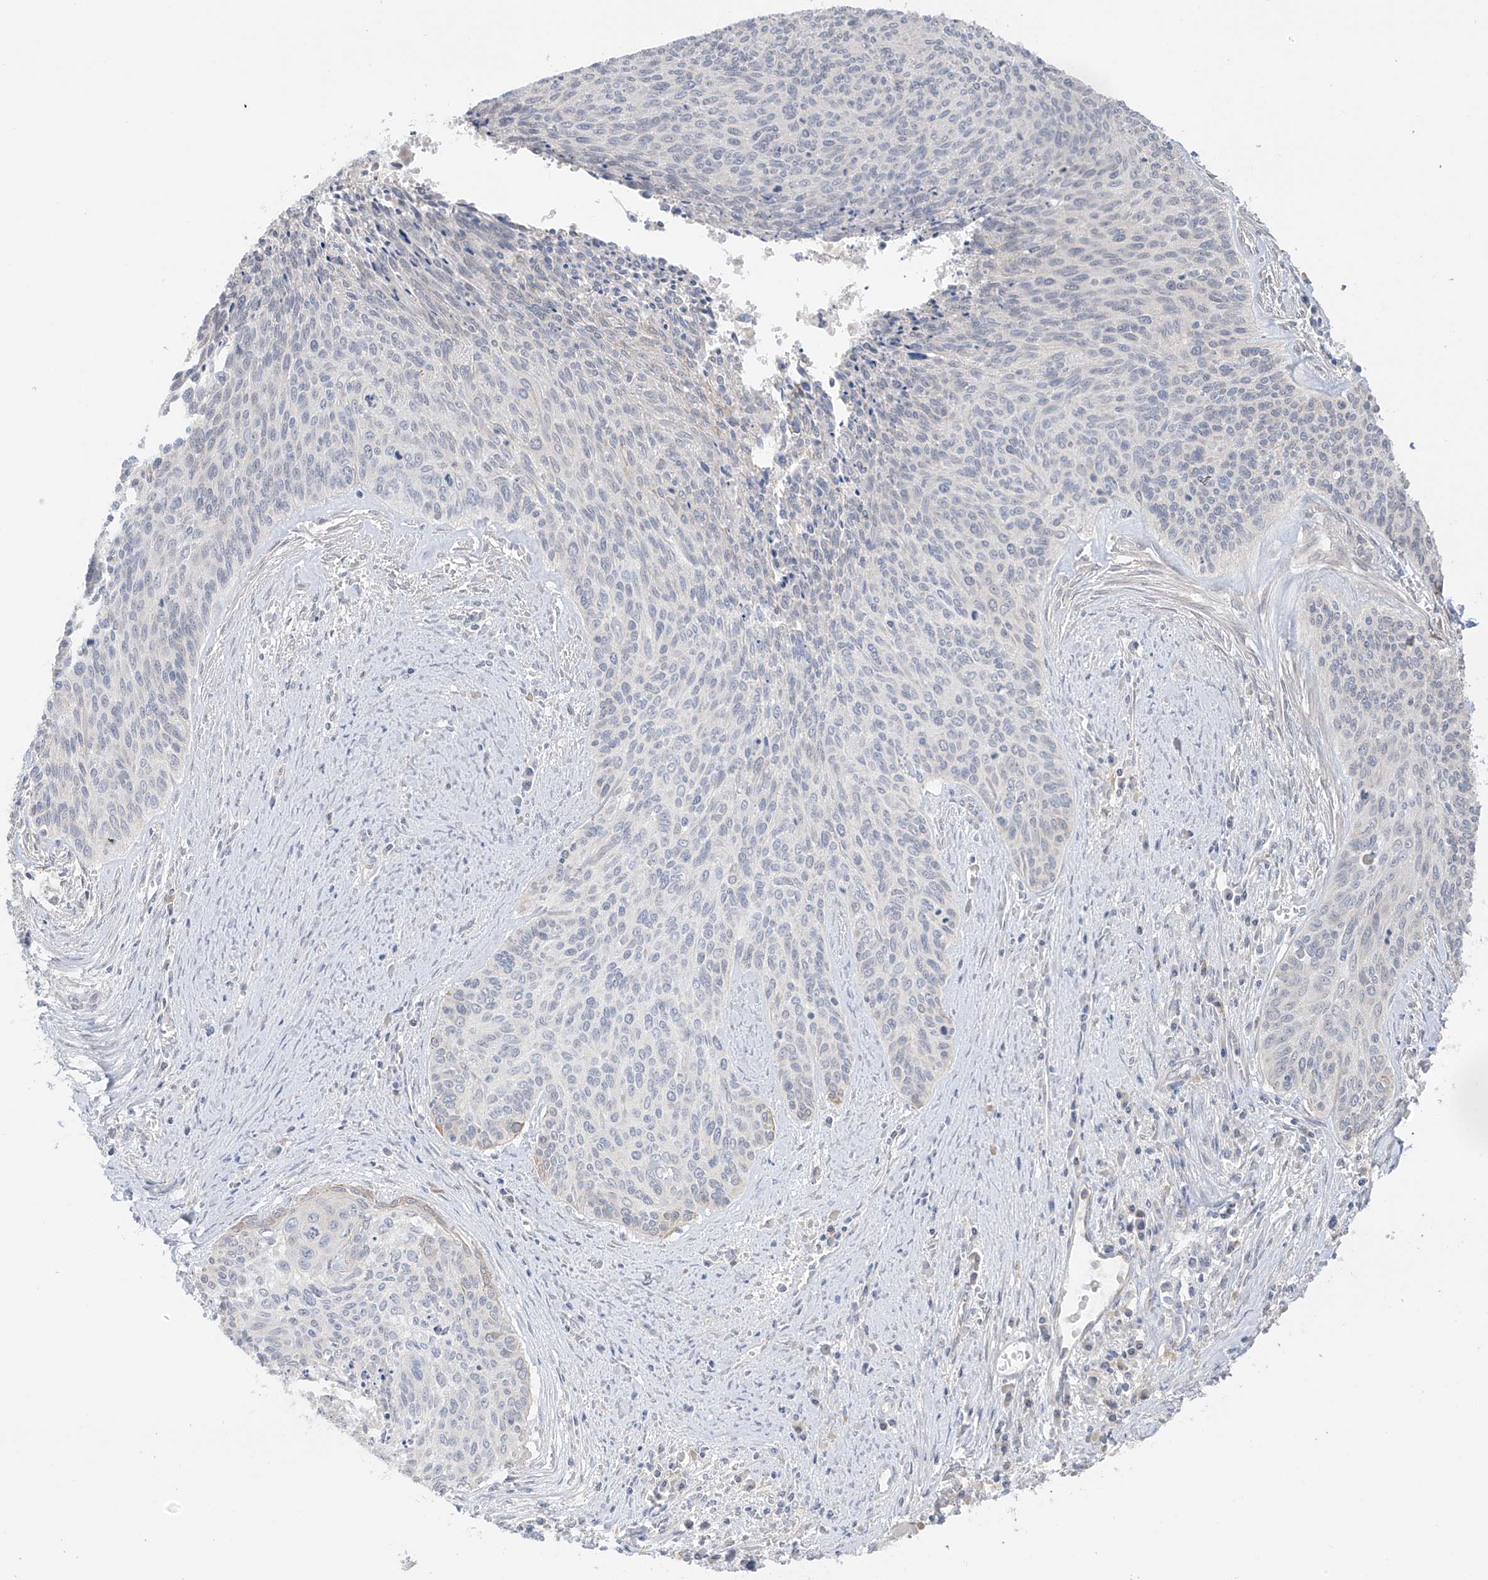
{"staining": {"intensity": "negative", "quantity": "none", "location": "none"}, "tissue": "cervical cancer", "cell_type": "Tumor cells", "image_type": "cancer", "snomed": [{"axis": "morphology", "description": "Squamous cell carcinoma, NOS"}, {"axis": "topography", "description": "Cervix"}], "caption": "Immunohistochemistry micrograph of neoplastic tissue: cervical cancer (squamous cell carcinoma) stained with DAB exhibits no significant protein positivity in tumor cells.", "gene": "DCDC2", "patient": {"sex": "female", "age": 55}}